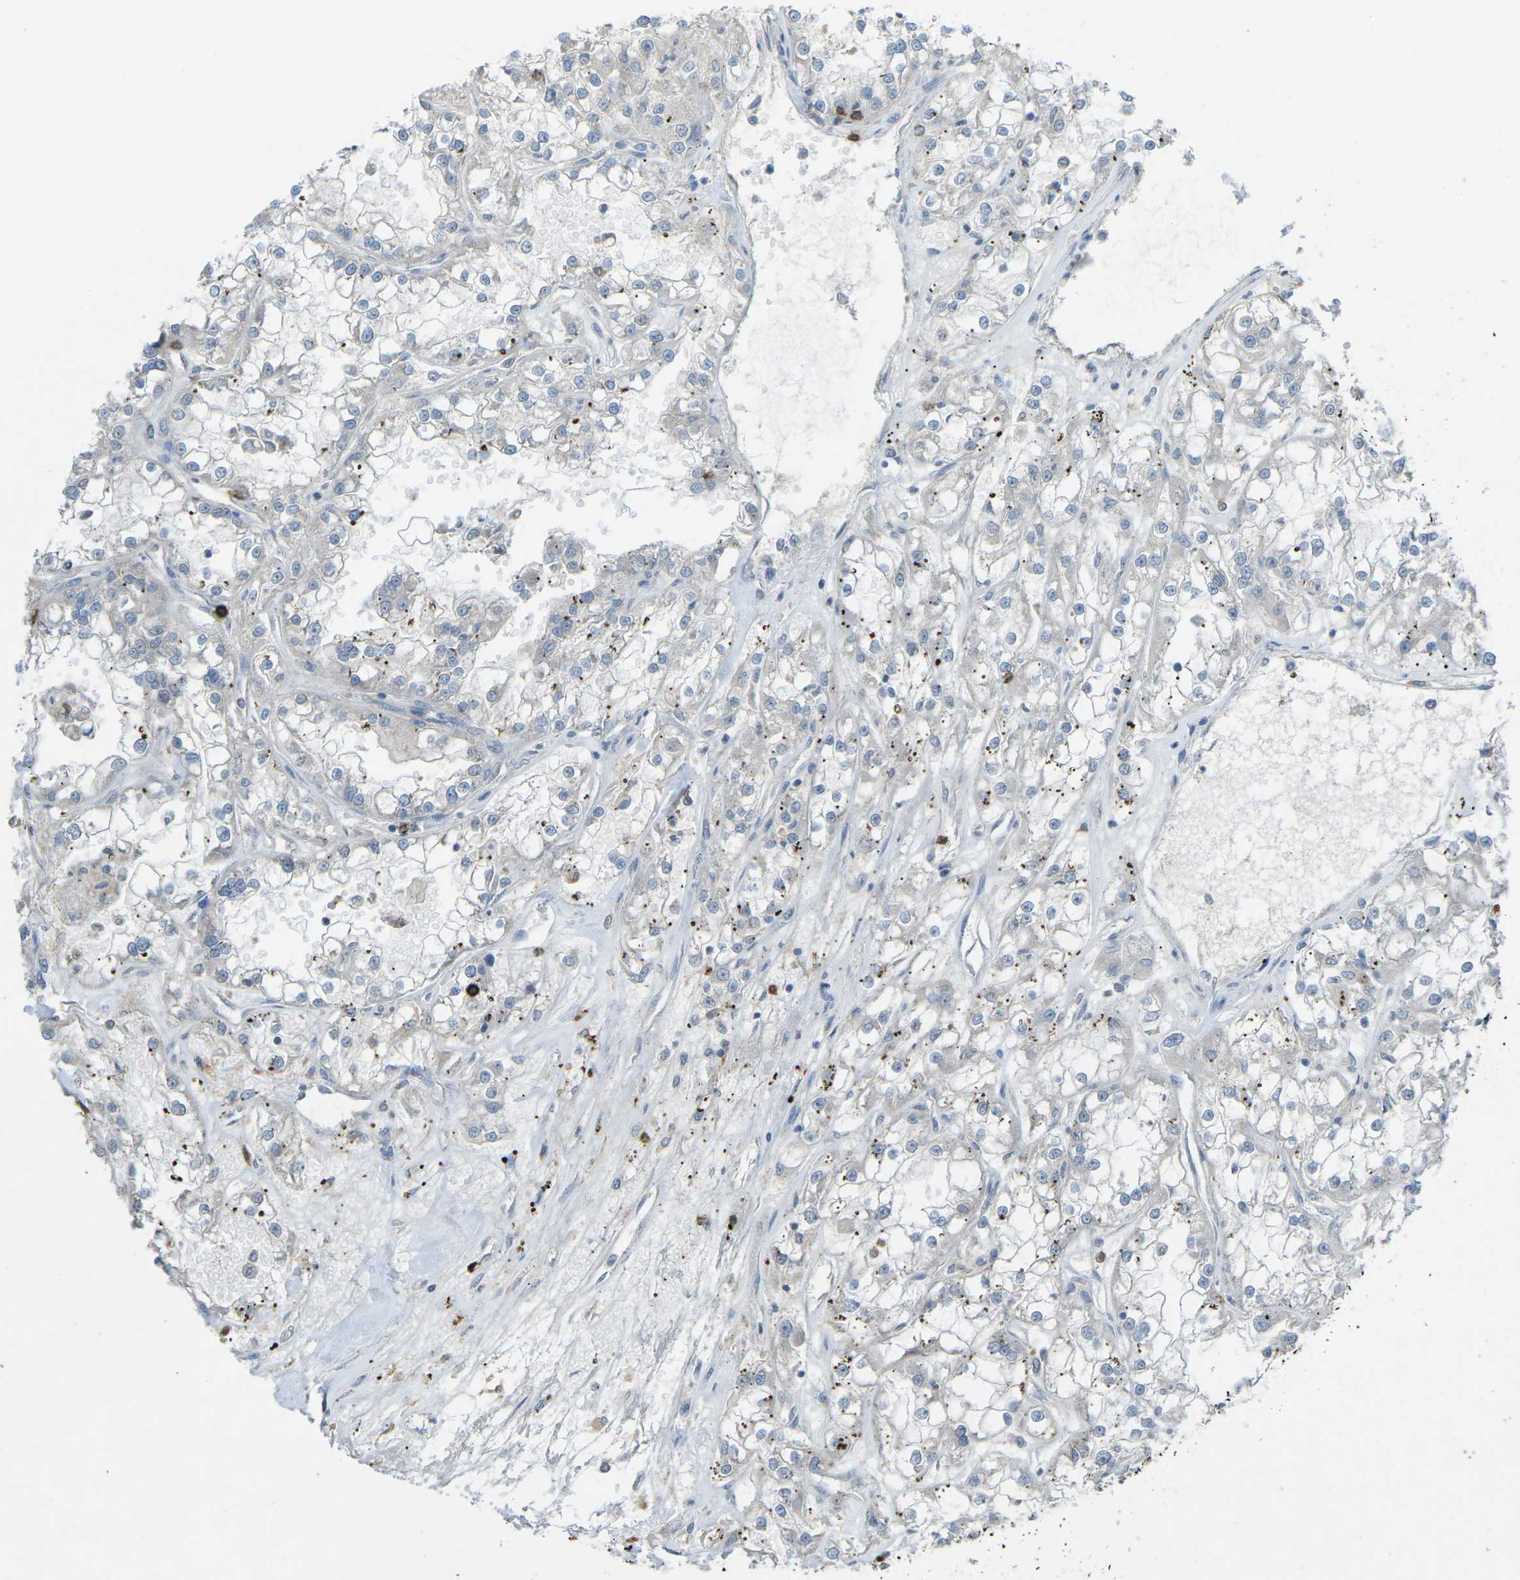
{"staining": {"intensity": "negative", "quantity": "none", "location": "none"}, "tissue": "renal cancer", "cell_type": "Tumor cells", "image_type": "cancer", "snomed": [{"axis": "morphology", "description": "Adenocarcinoma, NOS"}, {"axis": "topography", "description": "Kidney"}], "caption": "DAB immunohistochemical staining of human renal cancer exhibits no significant staining in tumor cells.", "gene": "CD19", "patient": {"sex": "female", "age": 52}}